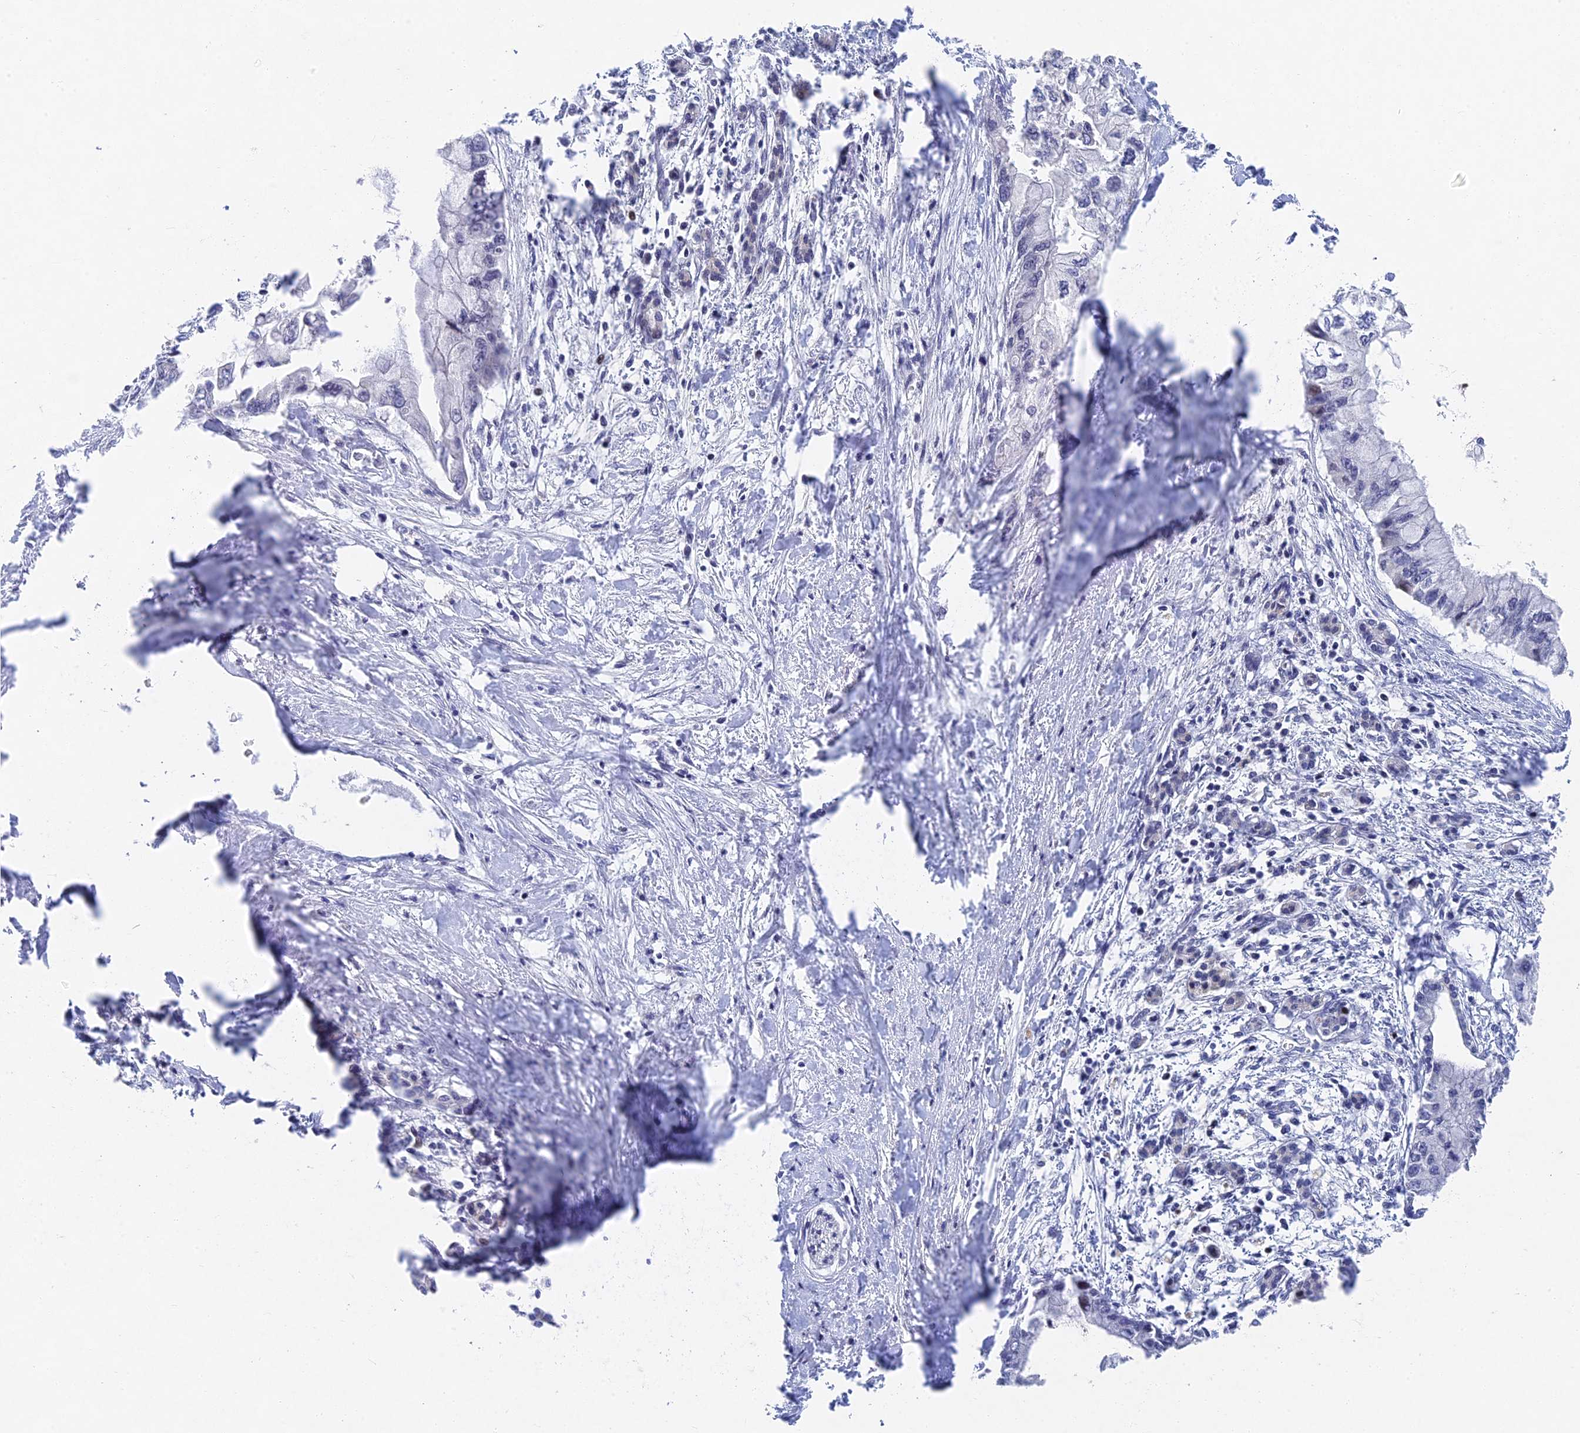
{"staining": {"intensity": "negative", "quantity": "none", "location": "none"}, "tissue": "pancreatic cancer", "cell_type": "Tumor cells", "image_type": "cancer", "snomed": [{"axis": "morphology", "description": "Adenocarcinoma, NOS"}, {"axis": "topography", "description": "Pancreas"}], "caption": "High magnification brightfield microscopy of pancreatic cancer stained with DAB (3,3'-diaminobenzidine) (brown) and counterstained with hematoxylin (blue): tumor cells show no significant staining. Brightfield microscopy of immunohistochemistry (IHC) stained with DAB (brown) and hematoxylin (blue), captured at high magnification.", "gene": "GNA15", "patient": {"sex": "male", "age": 48}}